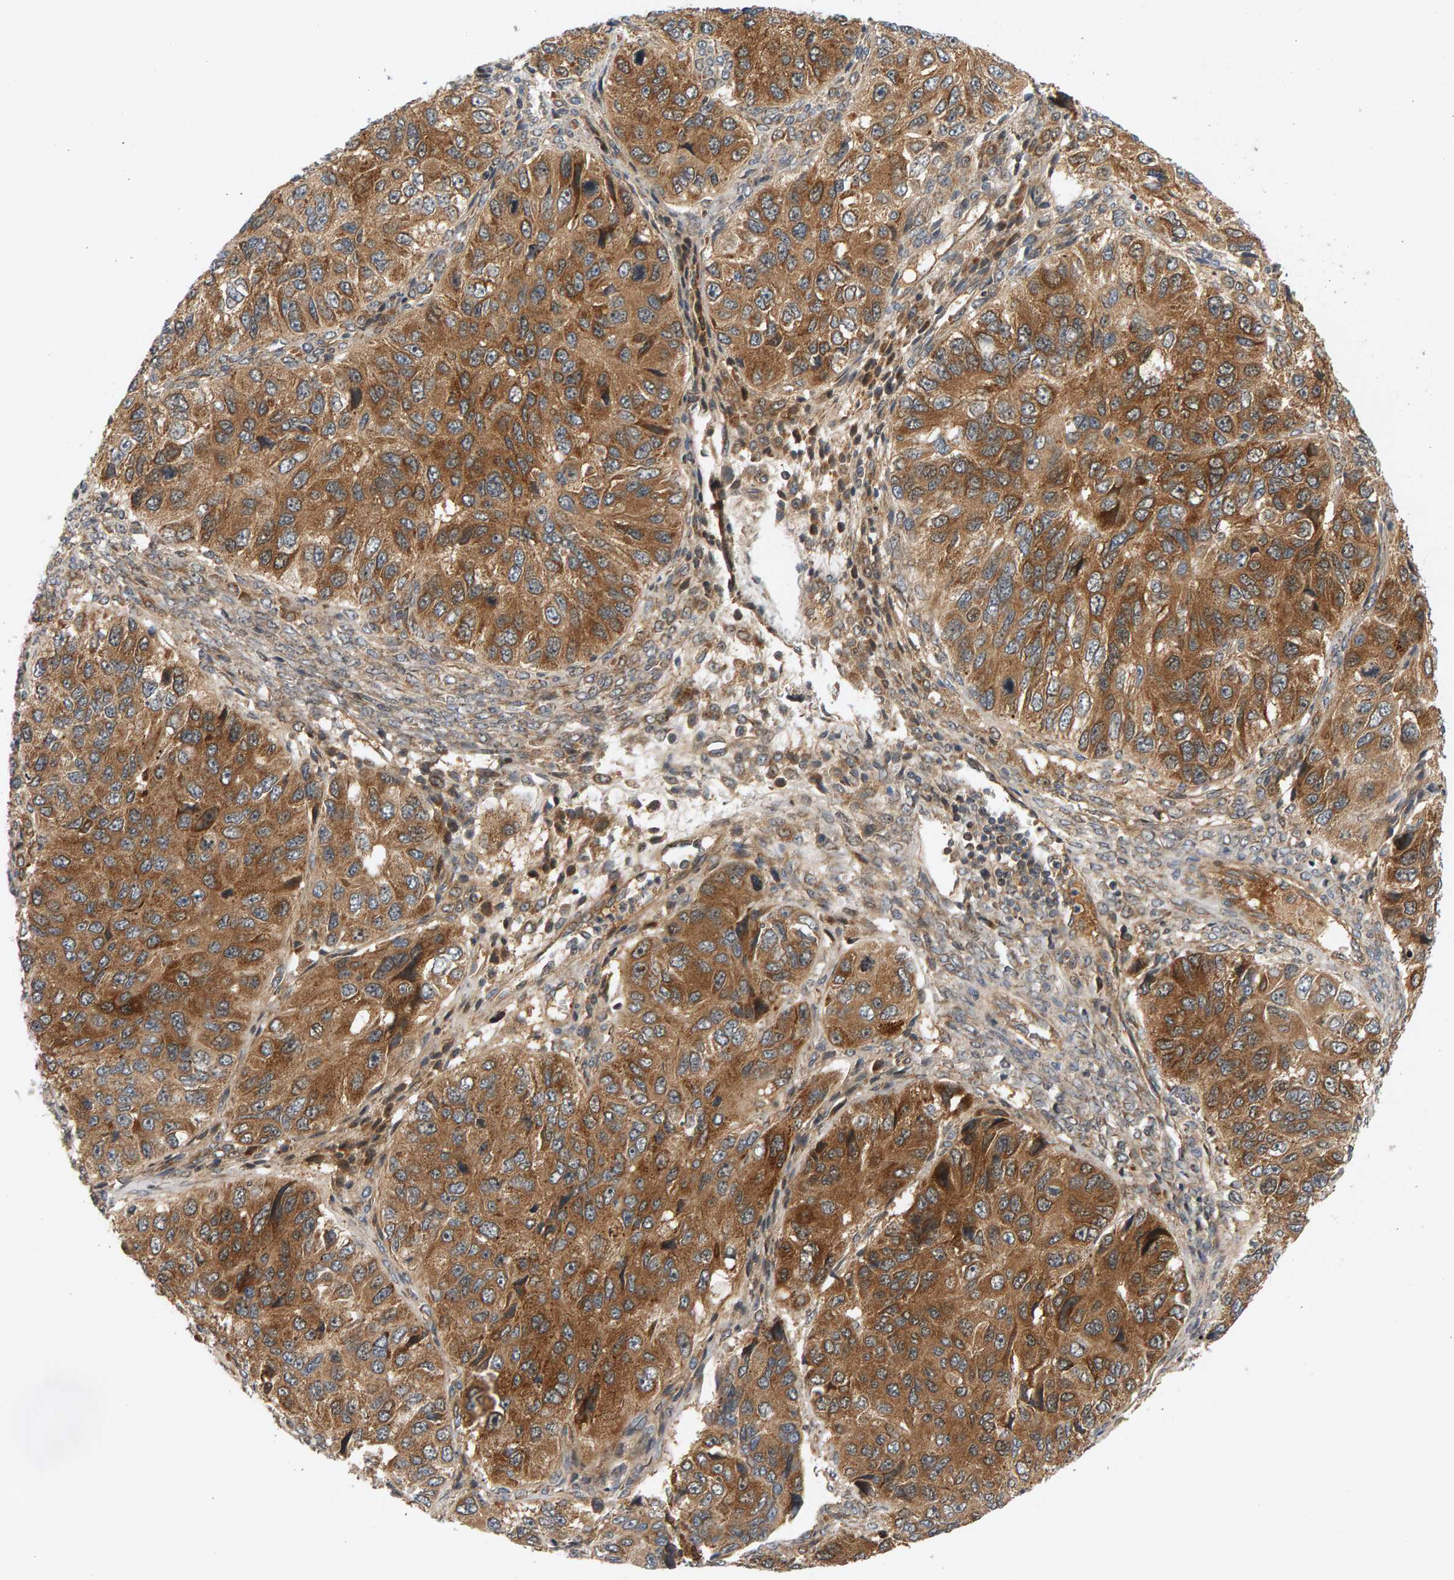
{"staining": {"intensity": "strong", "quantity": ">75%", "location": "cytoplasmic/membranous"}, "tissue": "ovarian cancer", "cell_type": "Tumor cells", "image_type": "cancer", "snomed": [{"axis": "morphology", "description": "Carcinoma, endometroid"}, {"axis": "topography", "description": "Ovary"}], "caption": "Tumor cells display high levels of strong cytoplasmic/membranous positivity in about >75% of cells in endometroid carcinoma (ovarian).", "gene": "BAHCC1", "patient": {"sex": "female", "age": 51}}